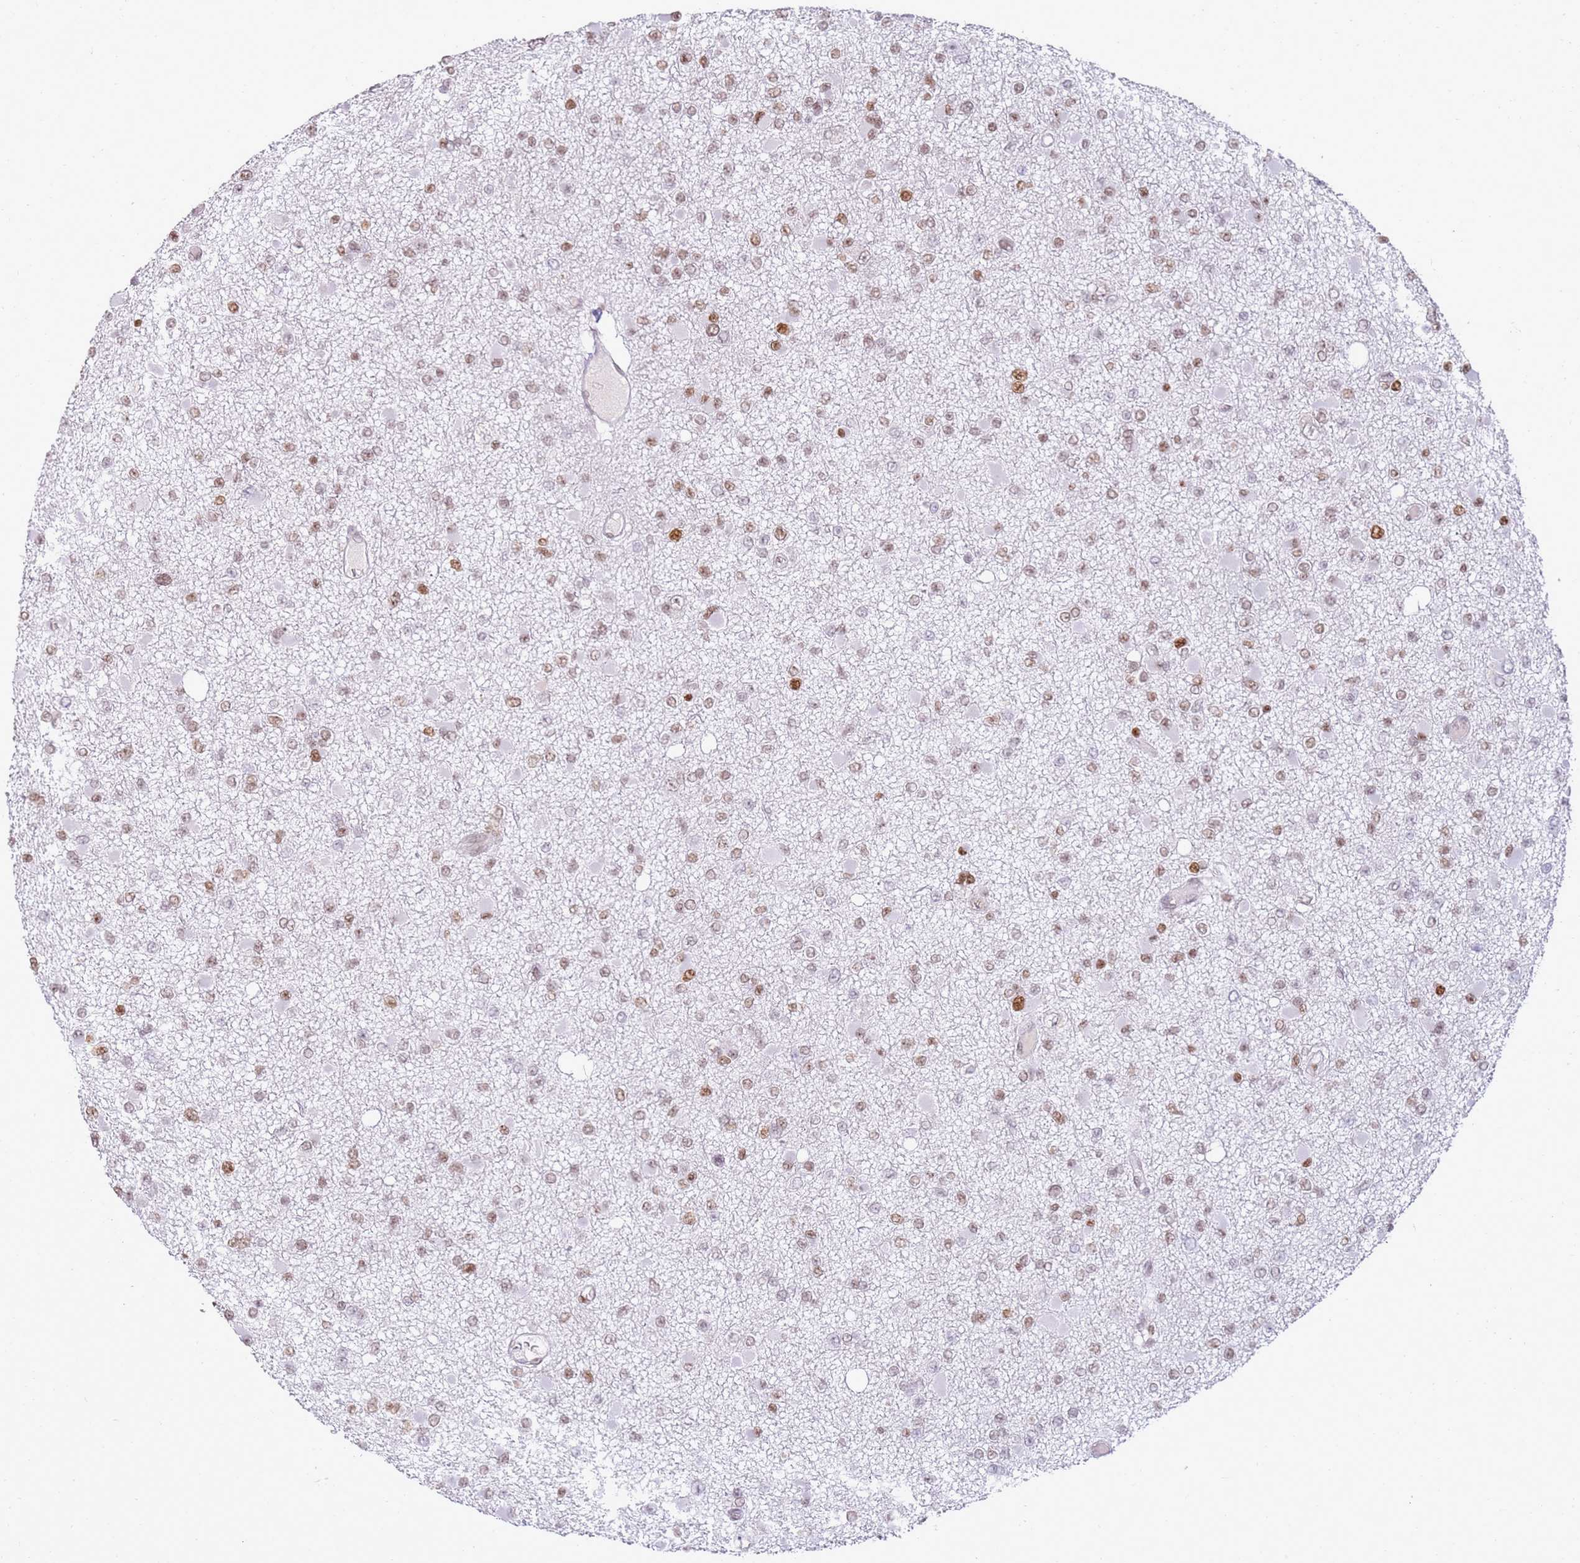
{"staining": {"intensity": "moderate", "quantity": ">75%", "location": "nuclear"}, "tissue": "glioma", "cell_type": "Tumor cells", "image_type": "cancer", "snomed": [{"axis": "morphology", "description": "Glioma, malignant, Low grade"}, {"axis": "topography", "description": "Brain"}], "caption": "Tumor cells reveal medium levels of moderate nuclear staining in about >75% of cells in malignant glioma (low-grade).", "gene": "PHC2", "patient": {"sex": "female", "age": 22}}